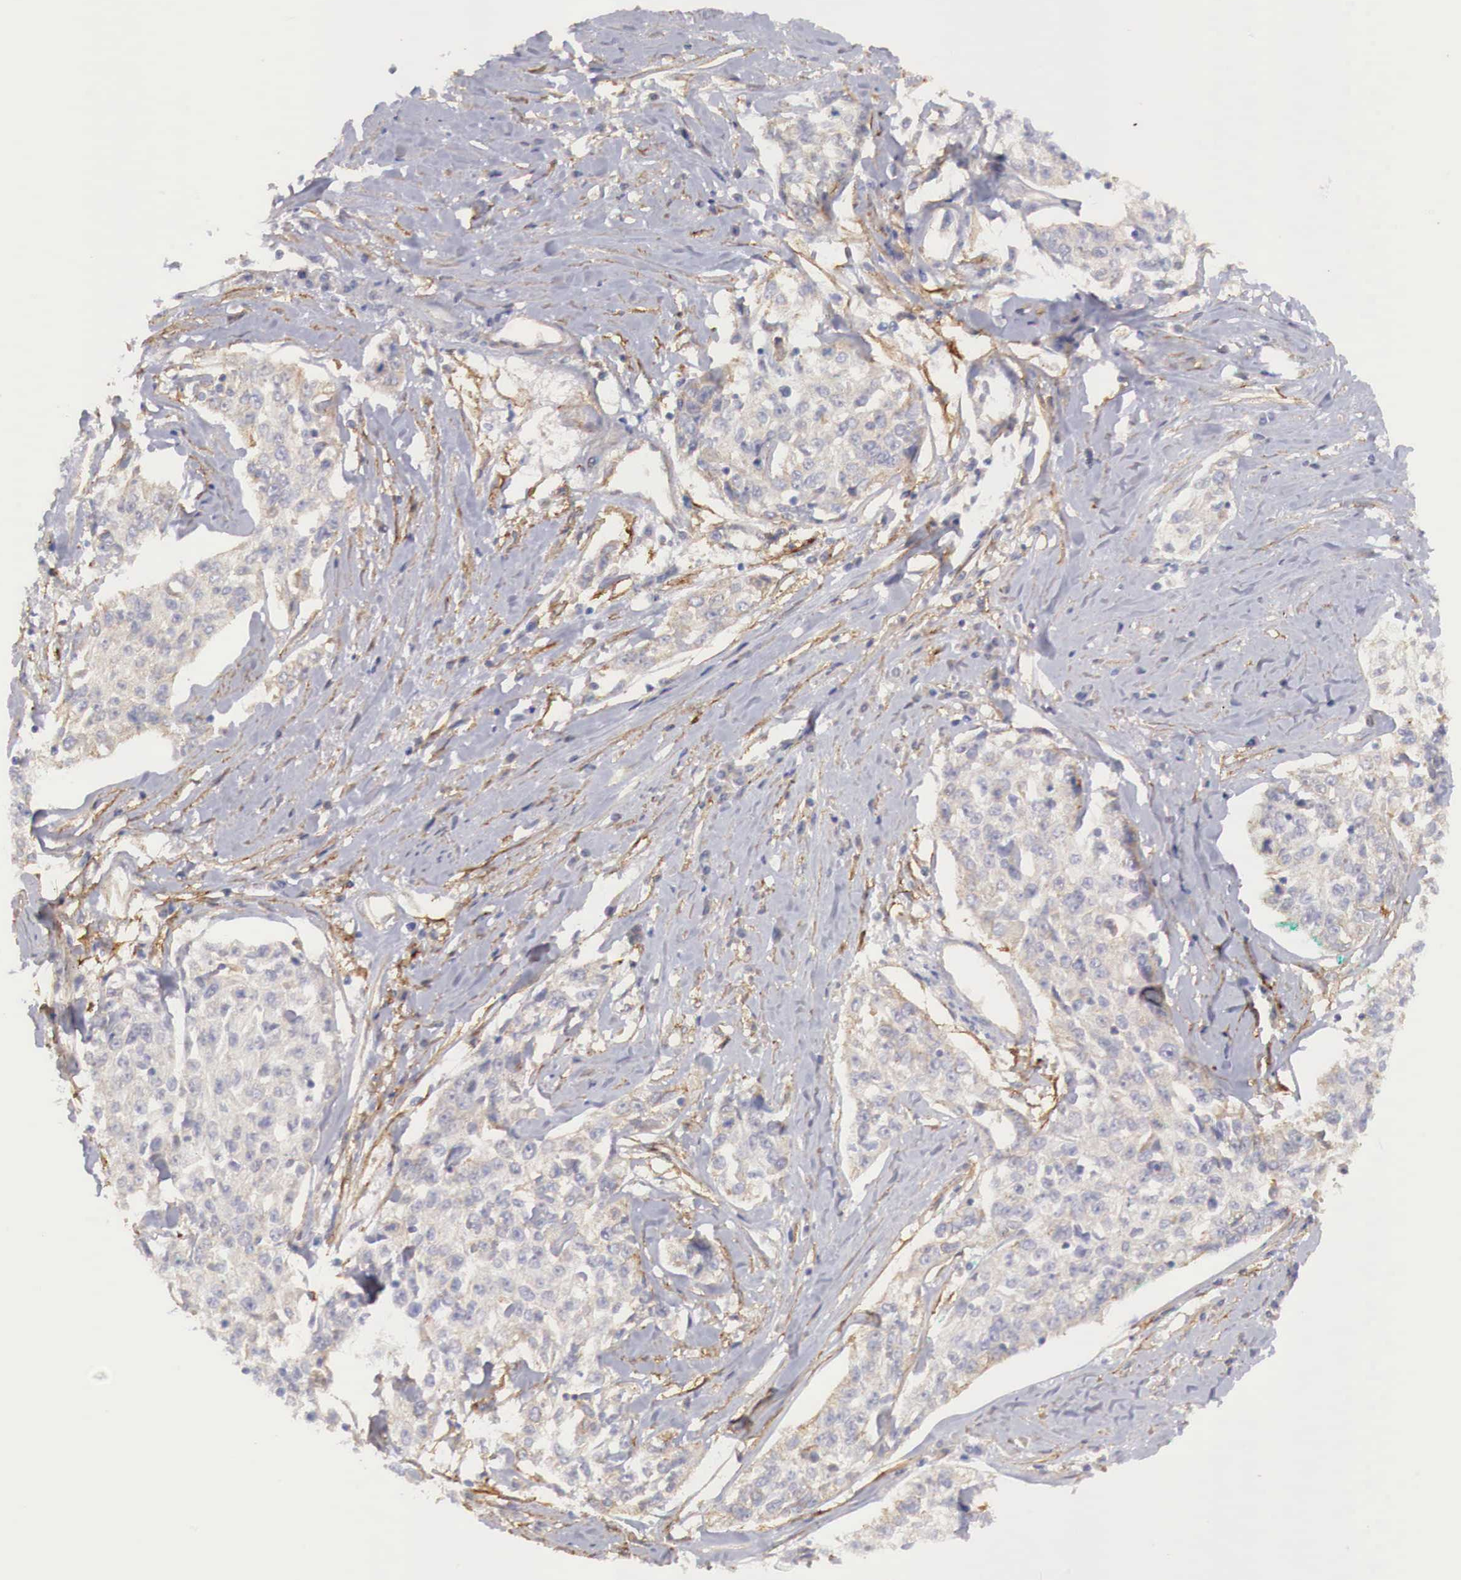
{"staining": {"intensity": "negative", "quantity": "none", "location": "none"}, "tissue": "cervical cancer", "cell_type": "Tumor cells", "image_type": "cancer", "snomed": [{"axis": "morphology", "description": "Squamous cell carcinoma, NOS"}, {"axis": "topography", "description": "Cervix"}], "caption": "This is an immunohistochemistry histopathology image of cervical cancer. There is no positivity in tumor cells.", "gene": "KLHDC7B", "patient": {"sex": "female", "age": 57}}